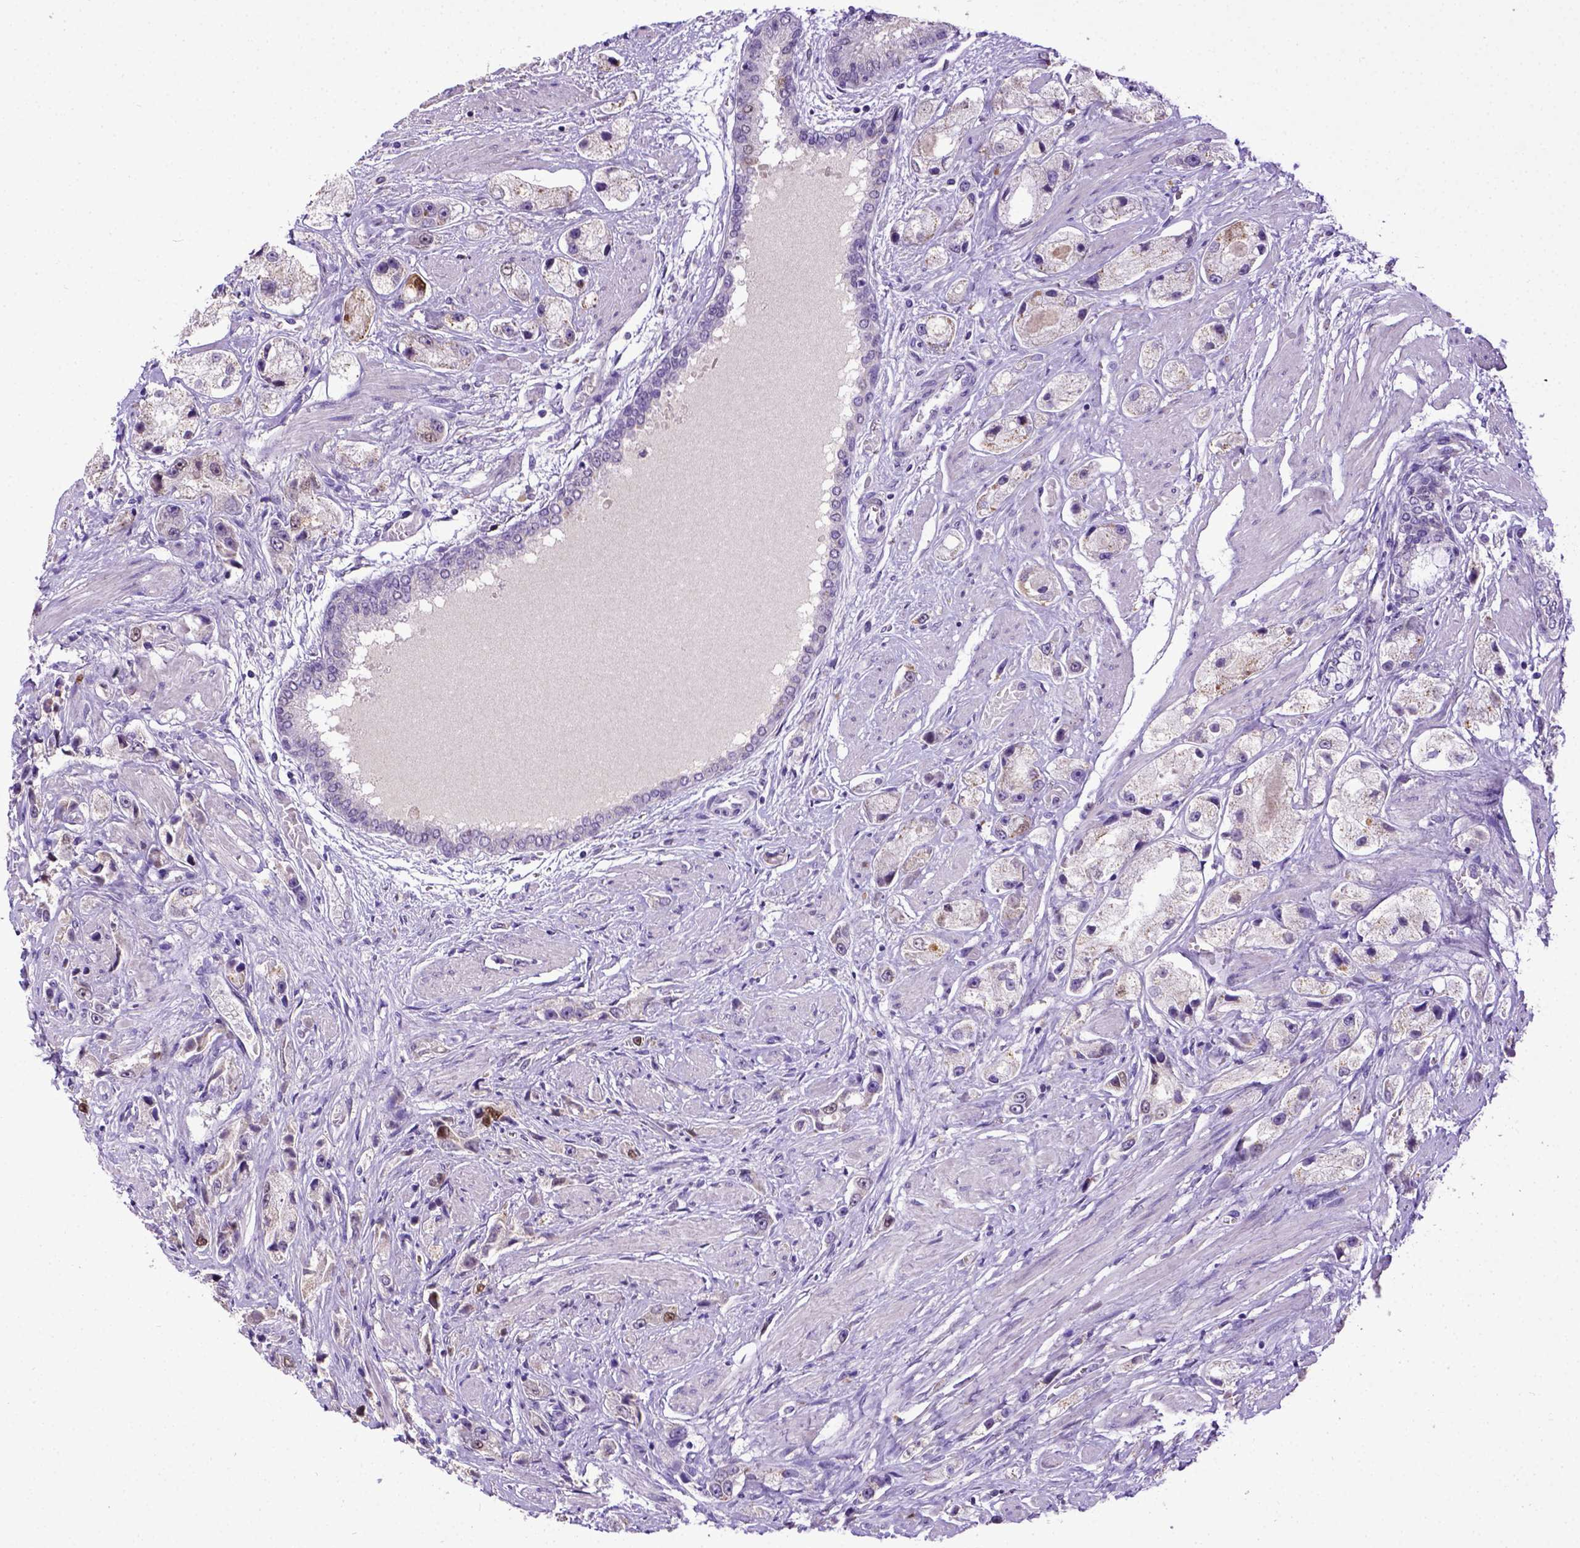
{"staining": {"intensity": "negative", "quantity": "none", "location": "none"}, "tissue": "prostate cancer", "cell_type": "Tumor cells", "image_type": "cancer", "snomed": [{"axis": "morphology", "description": "Adenocarcinoma, High grade"}, {"axis": "topography", "description": "Prostate"}], "caption": "High power microscopy image of an immunohistochemistry photomicrograph of adenocarcinoma (high-grade) (prostate), revealing no significant expression in tumor cells.", "gene": "CDKN1A", "patient": {"sex": "male", "age": 67}}